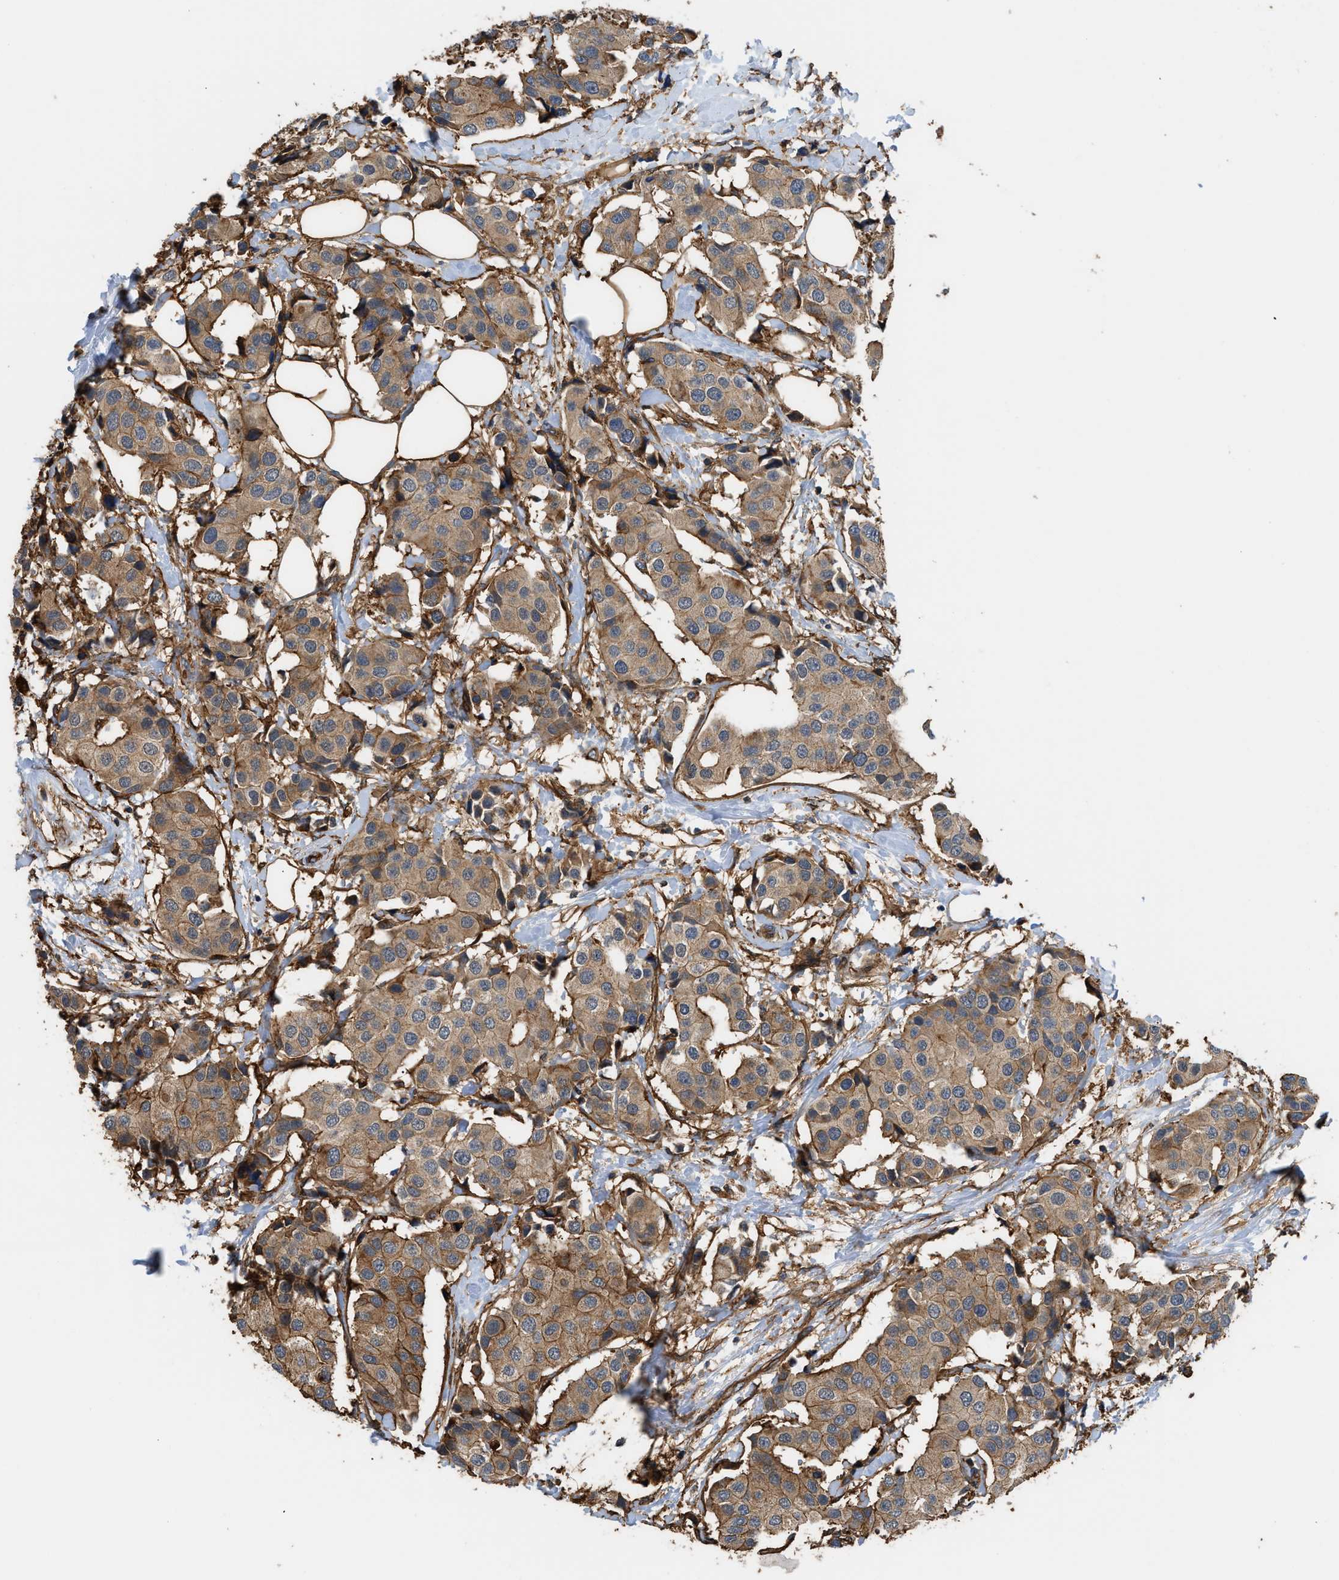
{"staining": {"intensity": "moderate", "quantity": ">75%", "location": "cytoplasmic/membranous"}, "tissue": "breast cancer", "cell_type": "Tumor cells", "image_type": "cancer", "snomed": [{"axis": "morphology", "description": "Normal tissue, NOS"}, {"axis": "morphology", "description": "Duct carcinoma"}, {"axis": "topography", "description": "Breast"}], "caption": "Immunohistochemical staining of breast infiltrating ductal carcinoma exhibits medium levels of moderate cytoplasmic/membranous protein staining in about >75% of tumor cells. Immunohistochemistry stains the protein in brown and the nuclei are stained blue.", "gene": "DDHD2", "patient": {"sex": "female", "age": 39}}